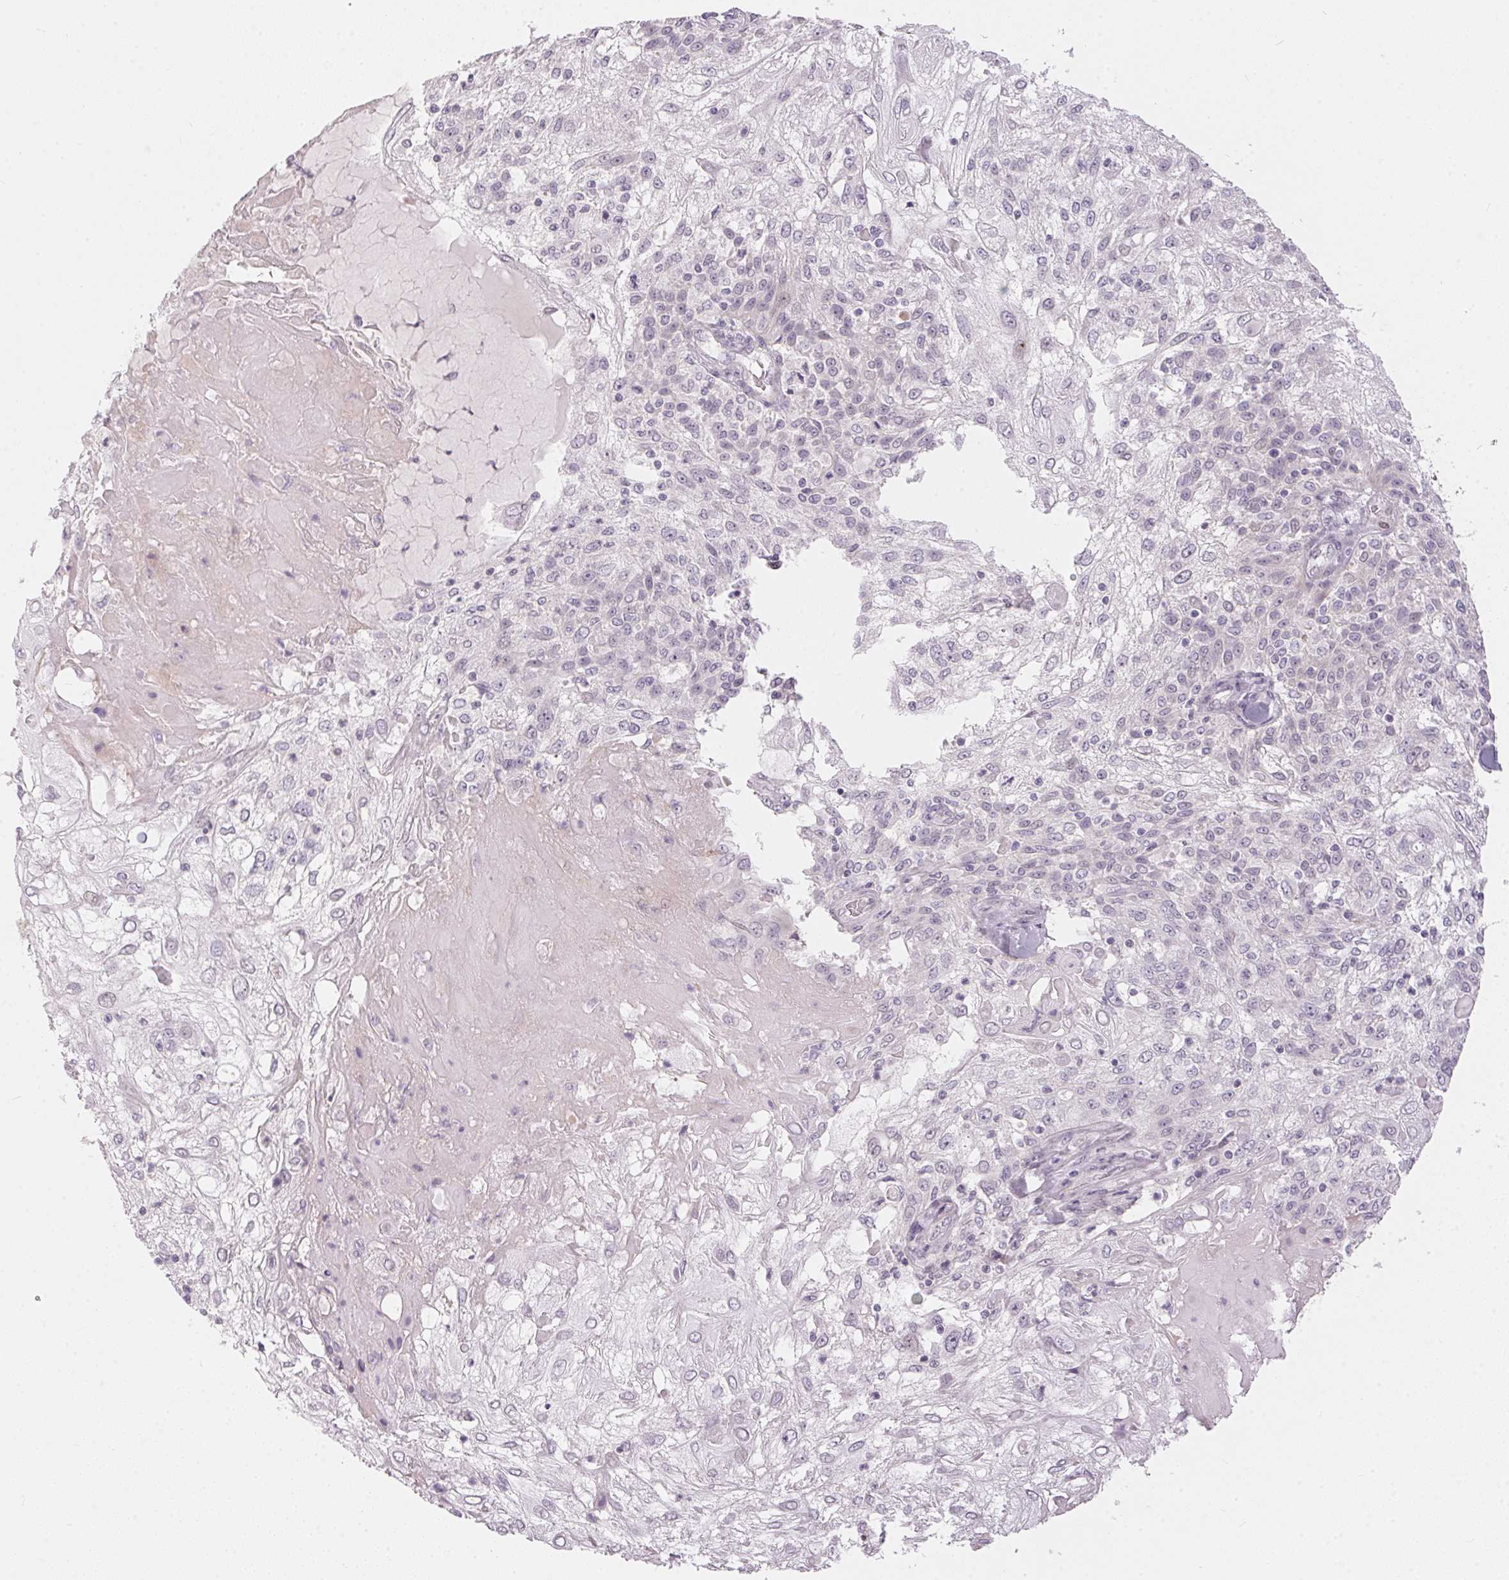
{"staining": {"intensity": "negative", "quantity": "none", "location": "none"}, "tissue": "skin cancer", "cell_type": "Tumor cells", "image_type": "cancer", "snomed": [{"axis": "morphology", "description": "Normal tissue, NOS"}, {"axis": "morphology", "description": "Squamous cell carcinoma, NOS"}, {"axis": "topography", "description": "Skin"}], "caption": "A high-resolution photomicrograph shows immunohistochemistry (IHC) staining of skin cancer, which exhibits no significant expression in tumor cells.", "gene": "GDAP1L1", "patient": {"sex": "female", "age": 83}}